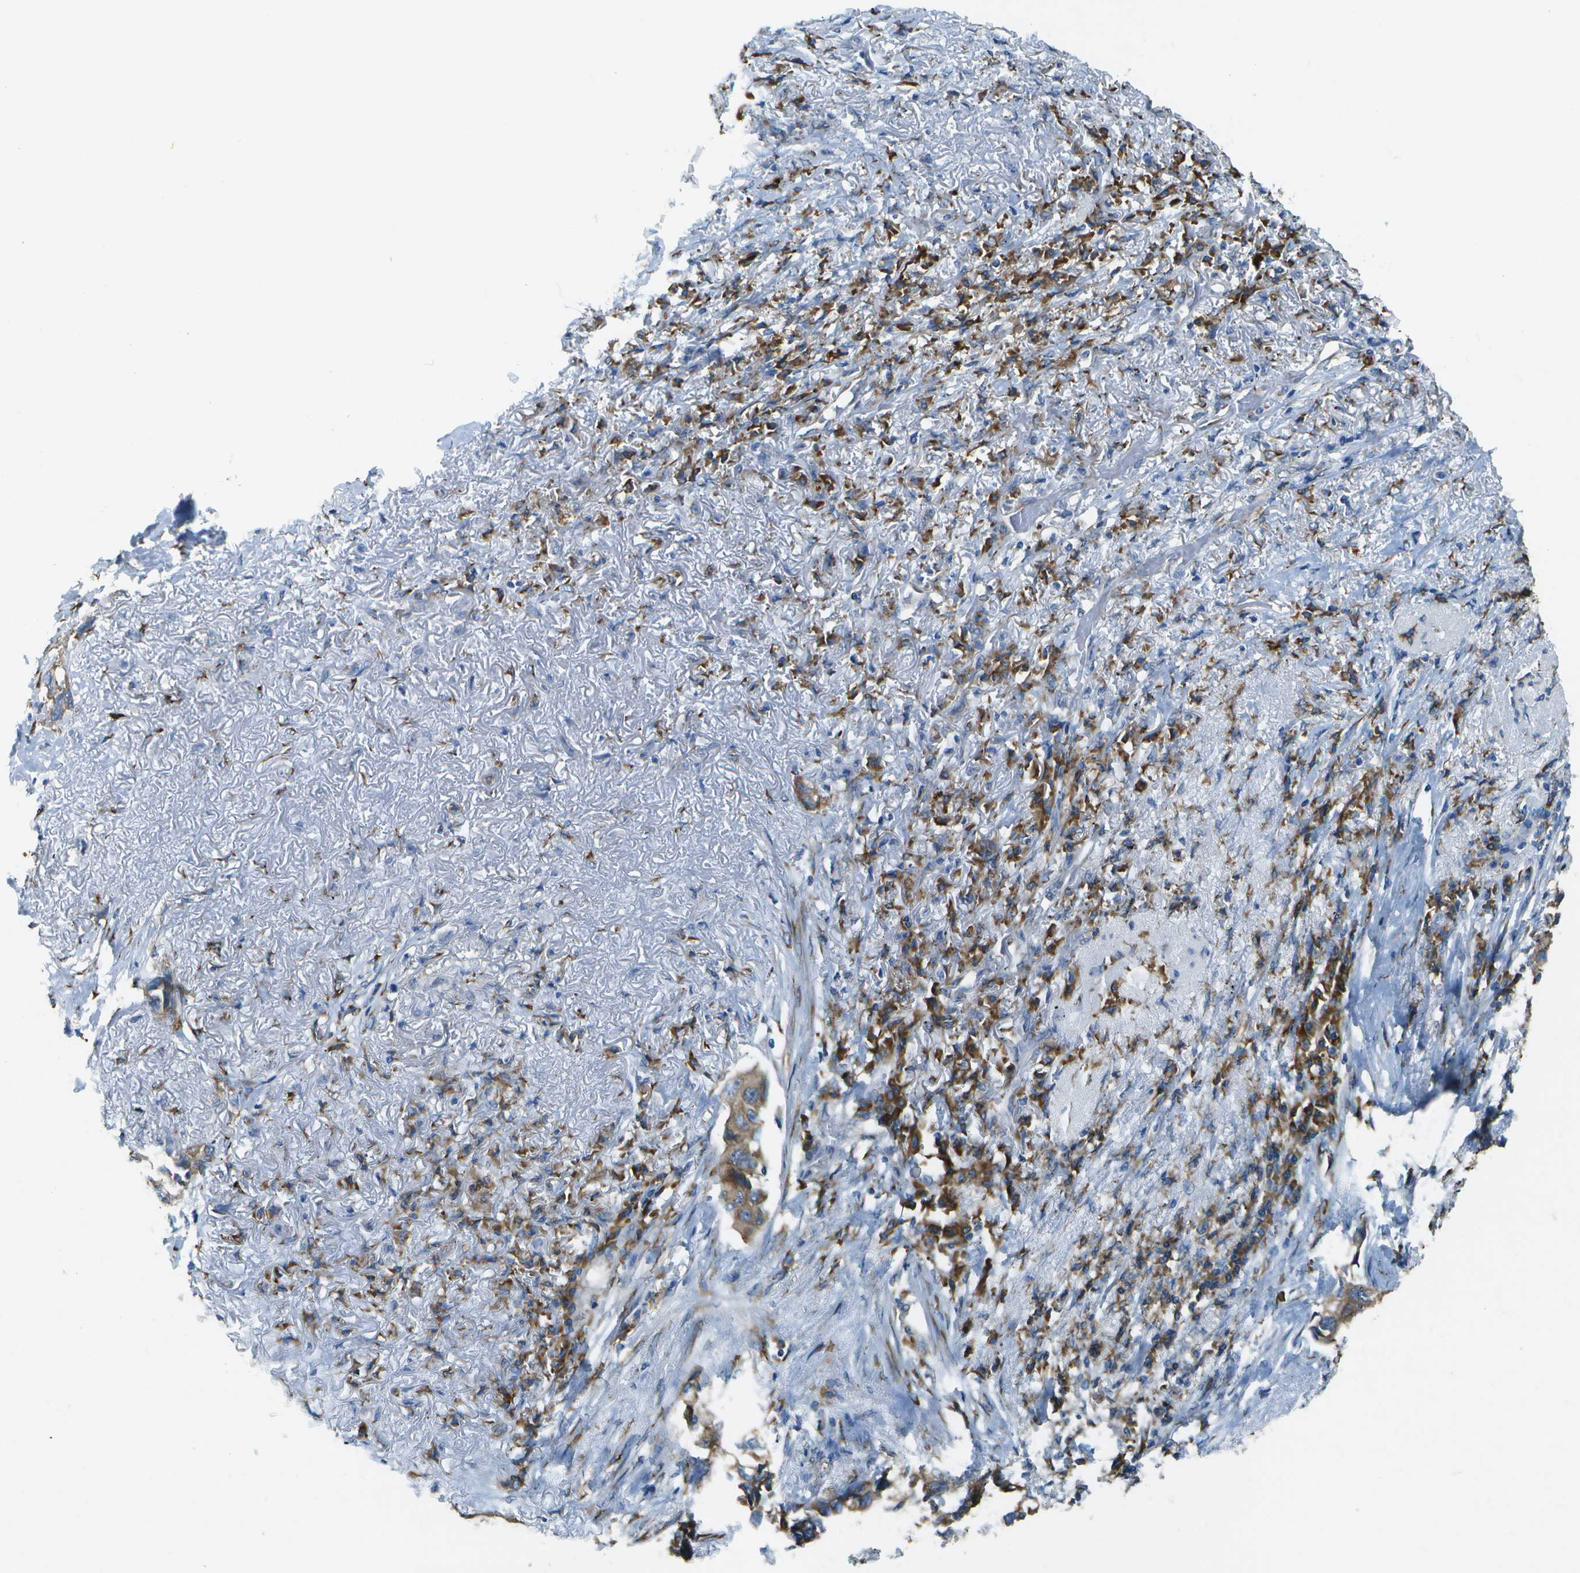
{"staining": {"intensity": "weak", "quantity": ">75%", "location": "cytoplasmic/membranous"}, "tissue": "lung cancer", "cell_type": "Tumor cells", "image_type": "cancer", "snomed": [{"axis": "morphology", "description": "Adenocarcinoma, NOS"}, {"axis": "topography", "description": "Lung"}], "caption": "Human adenocarcinoma (lung) stained for a protein (brown) displays weak cytoplasmic/membranous positive positivity in about >75% of tumor cells.", "gene": "KCTD3", "patient": {"sex": "female", "age": 51}}